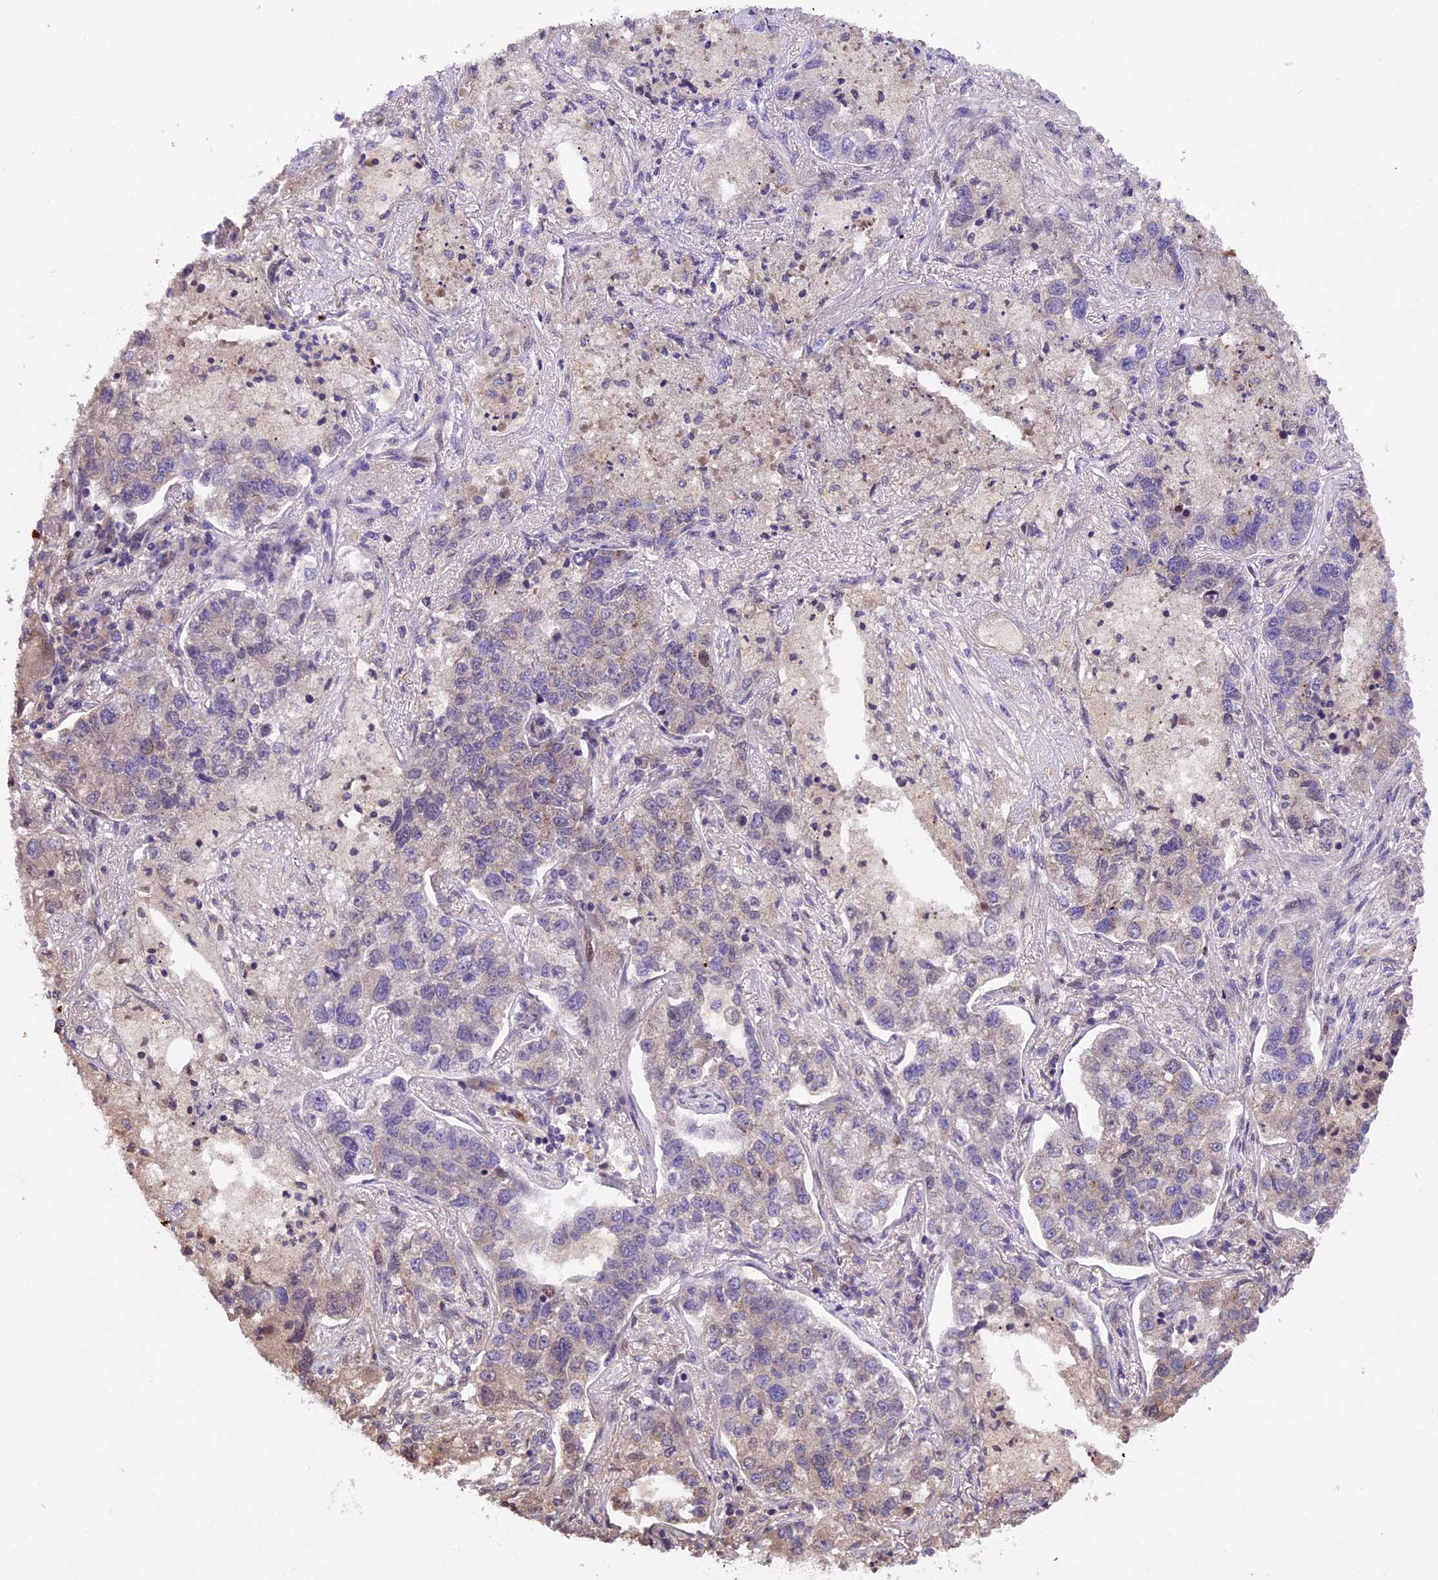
{"staining": {"intensity": "weak", "quantity": "<25%", "location": "cytoplasmic/membranous"}, "tissue": "lung cancer", "cell_type": "Tumor cells", "image_type": "cancer", "snomed": [{"axis": "morphology", "description": "Adenocarcinoma, NOS"}, {"axis": "topography", "description": "Lung"}], "caption": "This is a micrograph of IHC staining of lung adenocarcinoma, which shows no positivity in tumor cells.", "gene": "CCSER1", "patient": {"sex": "male", "age": 49}}